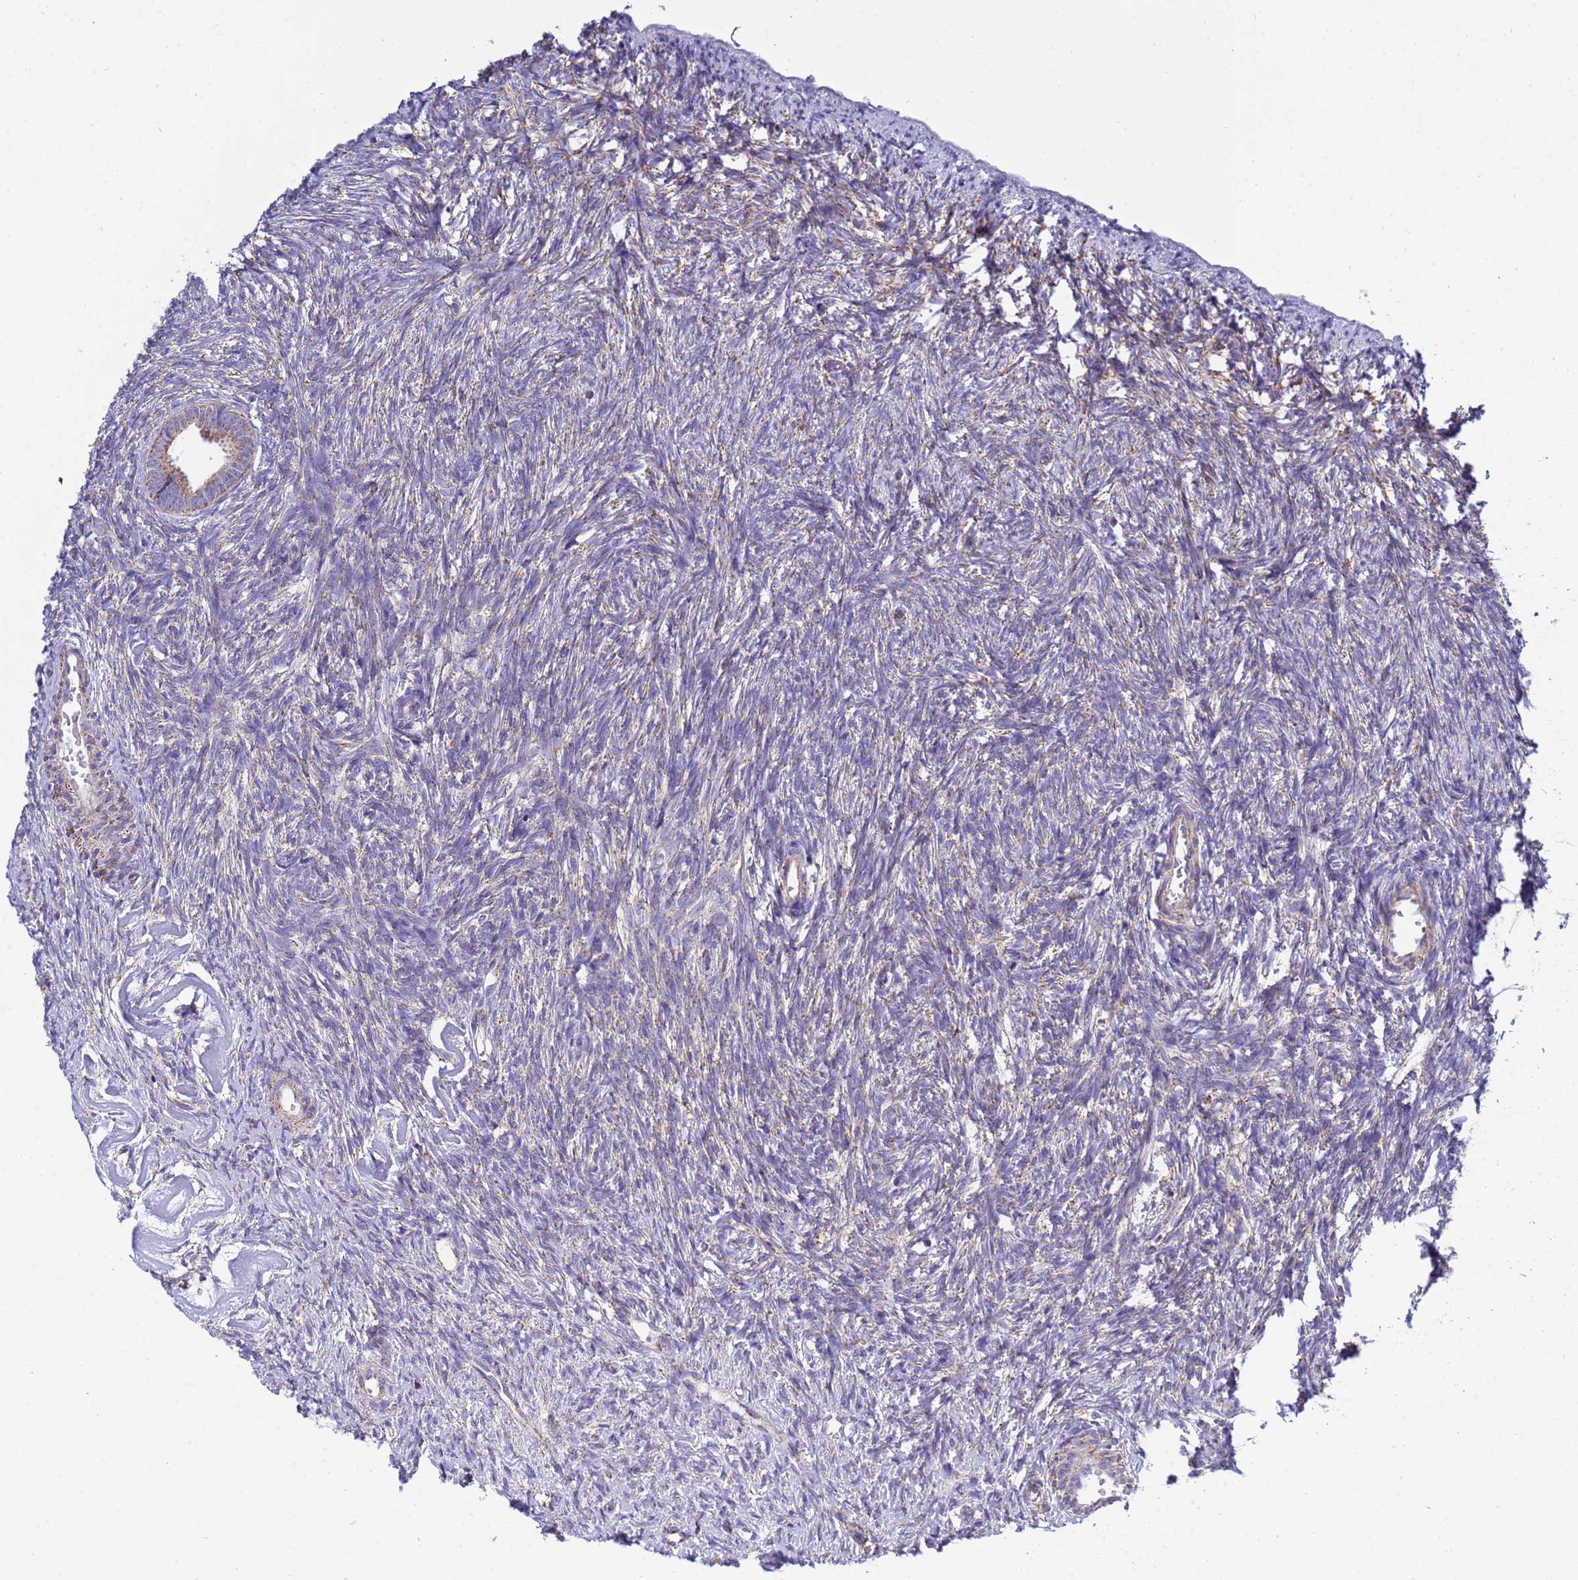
{"staining": {"intensity": "moderate", "quantity": ">75%", "location": "cytoplasmic/membranous"}, "tissue": "ovary", "cell_type": "Follicle cells", "image_type": "normal", "snomed": [{"axis": "morphology", "description": "Normal tissue, NOS"}, {"axis": "topography", "description": "Ovary"}], "caption": "Protein staining of normal ovary exhibits moderate cytoplasmic/membranous staining in approximately >75% of follicle cells. Nuclei are stained in blue.", "gene": "COQ4", "patient": {"sex": "female", "age": 51}}